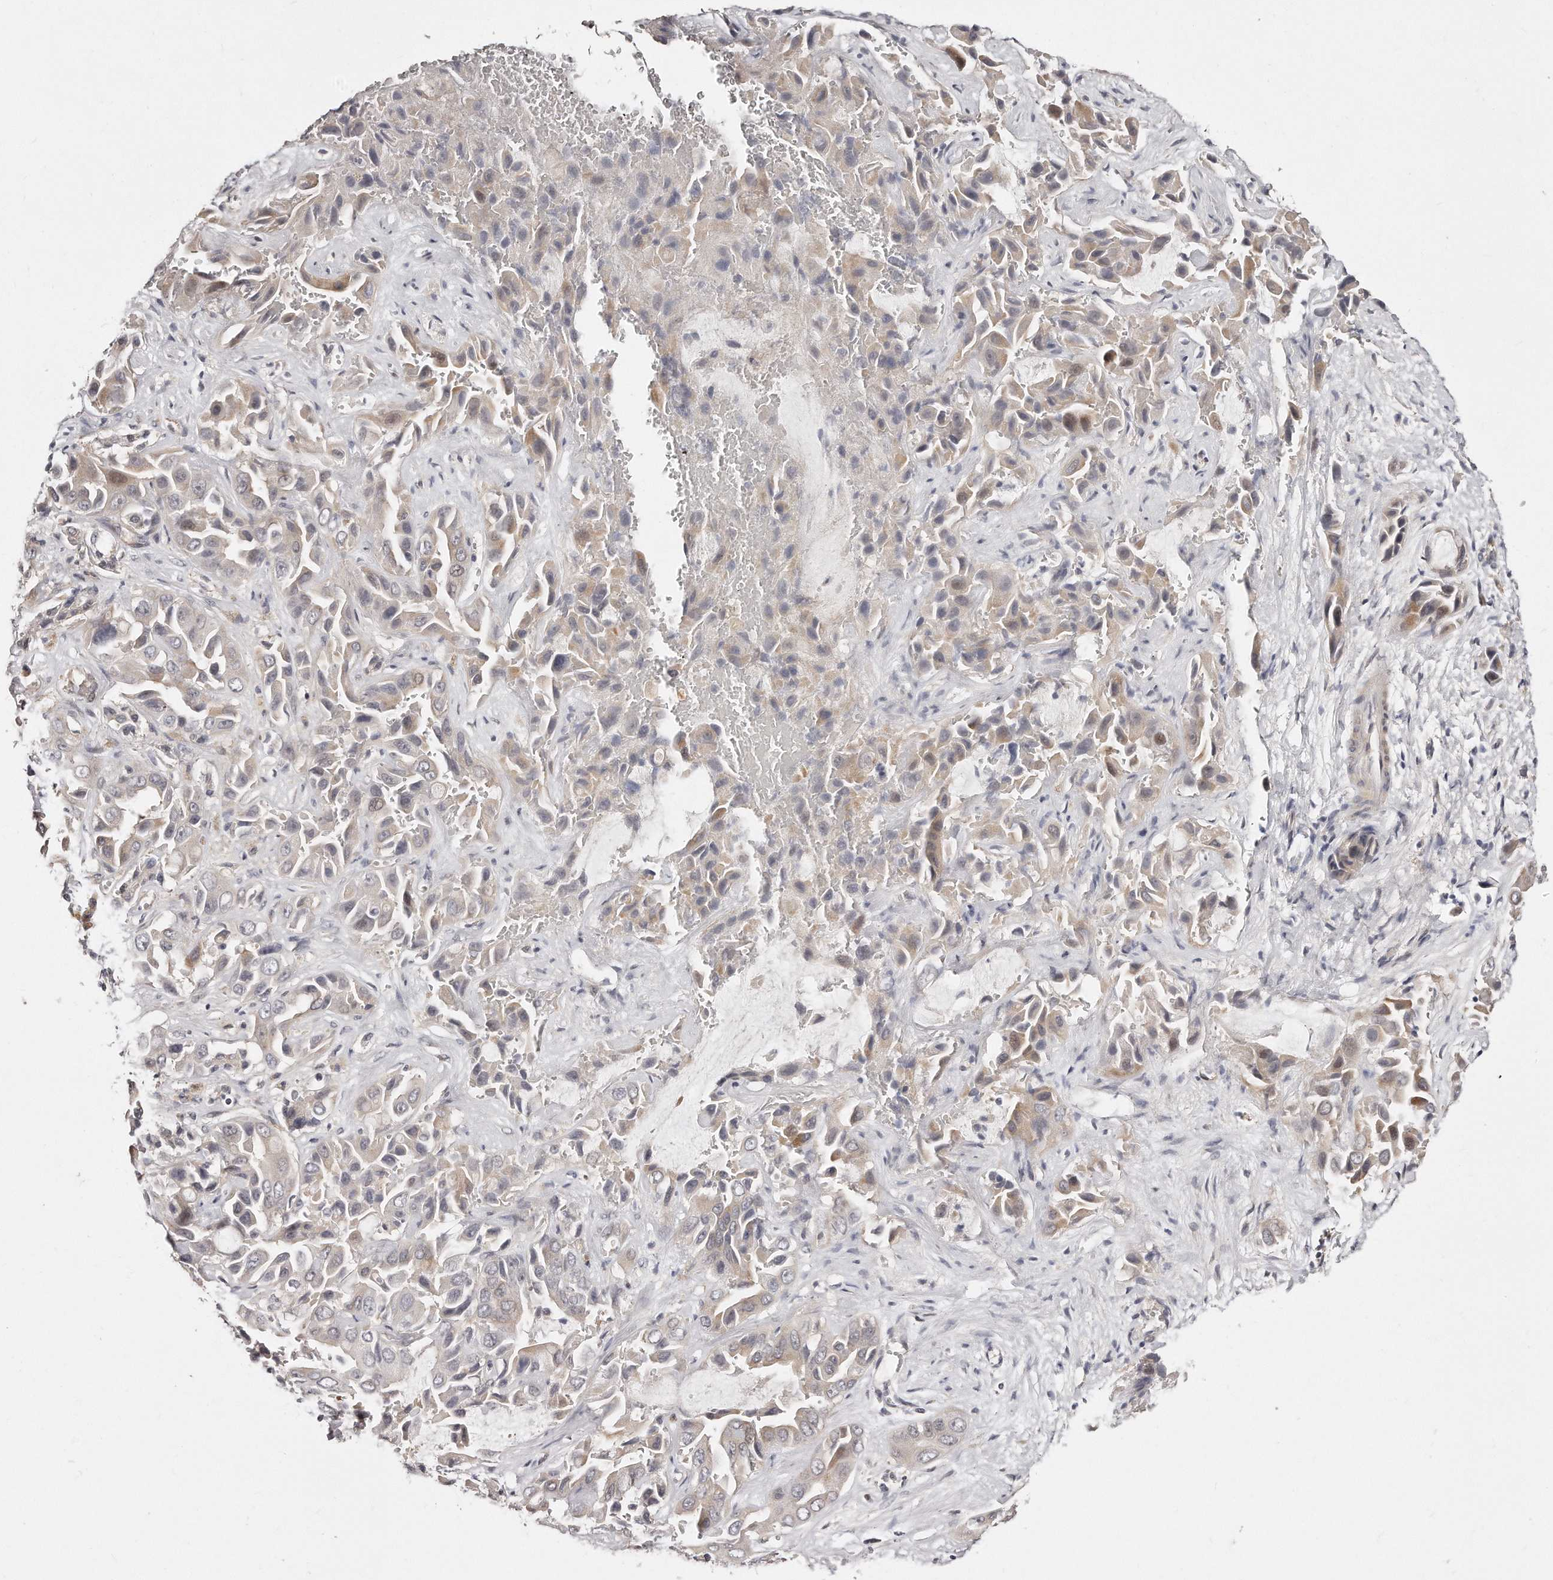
{"staining": {"intensity": "weak", "quantity": "25%-75%", "location": "cytoplasmic/membranous"}, "tissue": "liver cancer", "cell_type": "Tumor cells", "image_type": "cancer", "snomed": [{"axis": "morphology", "description": "Cholangiocarcinoma"}, {"axis": "topography", "description": "Liver"}], "caption": "Liver cholangiocarcinoma stained with DAB (3,3'-diaminobenzidine) immunohistochemistry exhibits low levels of weak cytoplasmic/membranous positivity in approximately 25%-75% of tumor cells.", "gene": "CASZ1", "patient": {"sex": "female", "age": 52}}